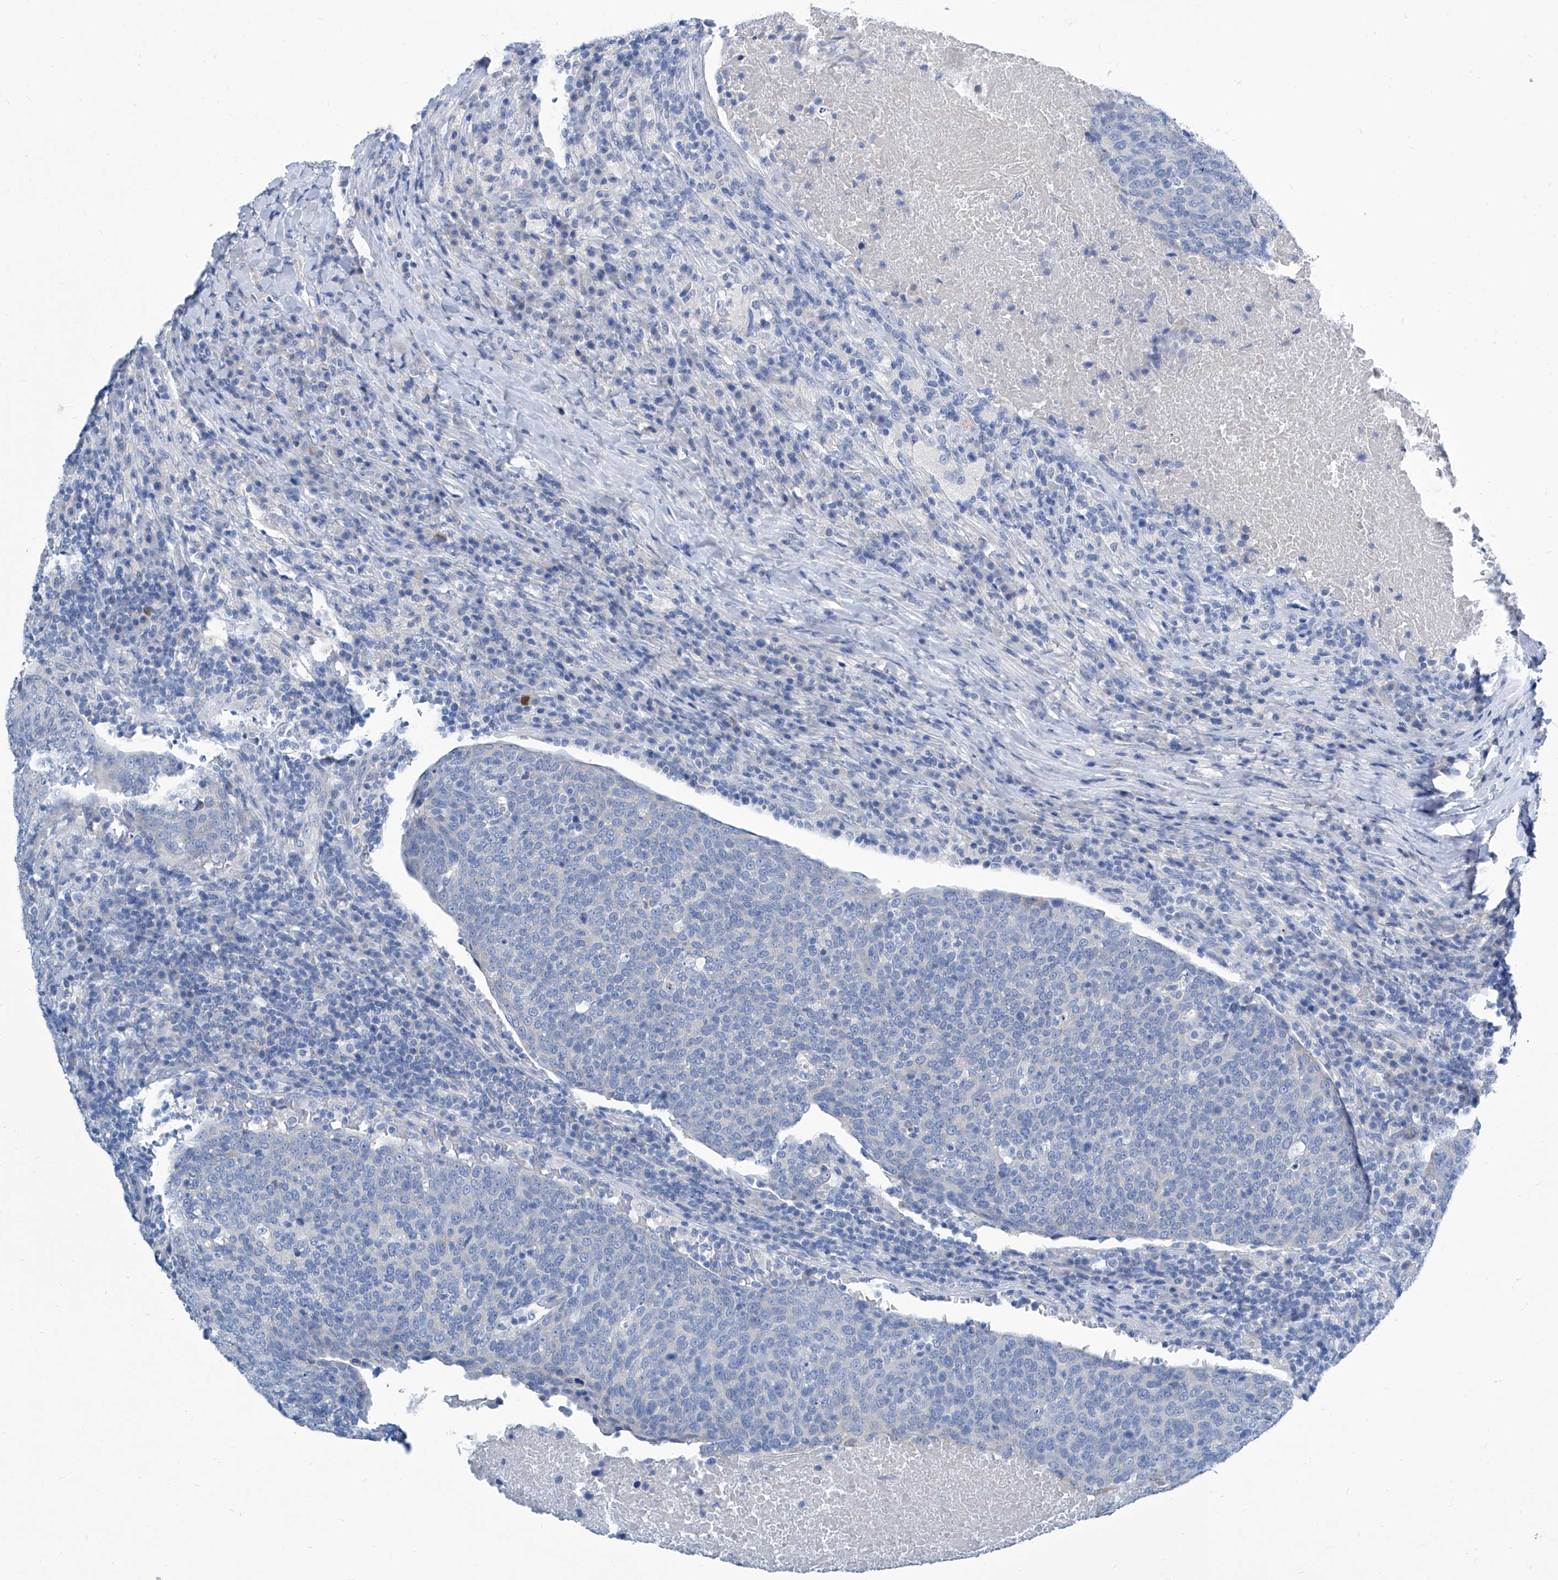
{"staining": {"intensity": "negative", "quantity": "none", "location": "none"}, "tissue": "head and neck cancer", "cell_type": "Tumor cells", "image_type": "cancer", "snomed": [{"axis": "morphology", "description": "Squamous cell carcinoma, NOS"}, {"axis": "morphology", "description": "Squamous cell carcinoma, metastatic, NOS"}, {"axis": "topography", "description": "Lymph node"}, {"axis": "topography", "description": "Head-Neck"}], "caption": "Tumor cells are negative for protein expression in human squamous cell carcinoma (head and neck).", "gene": "ZNF519", "patient": {"sex": "male", "age": 62}}